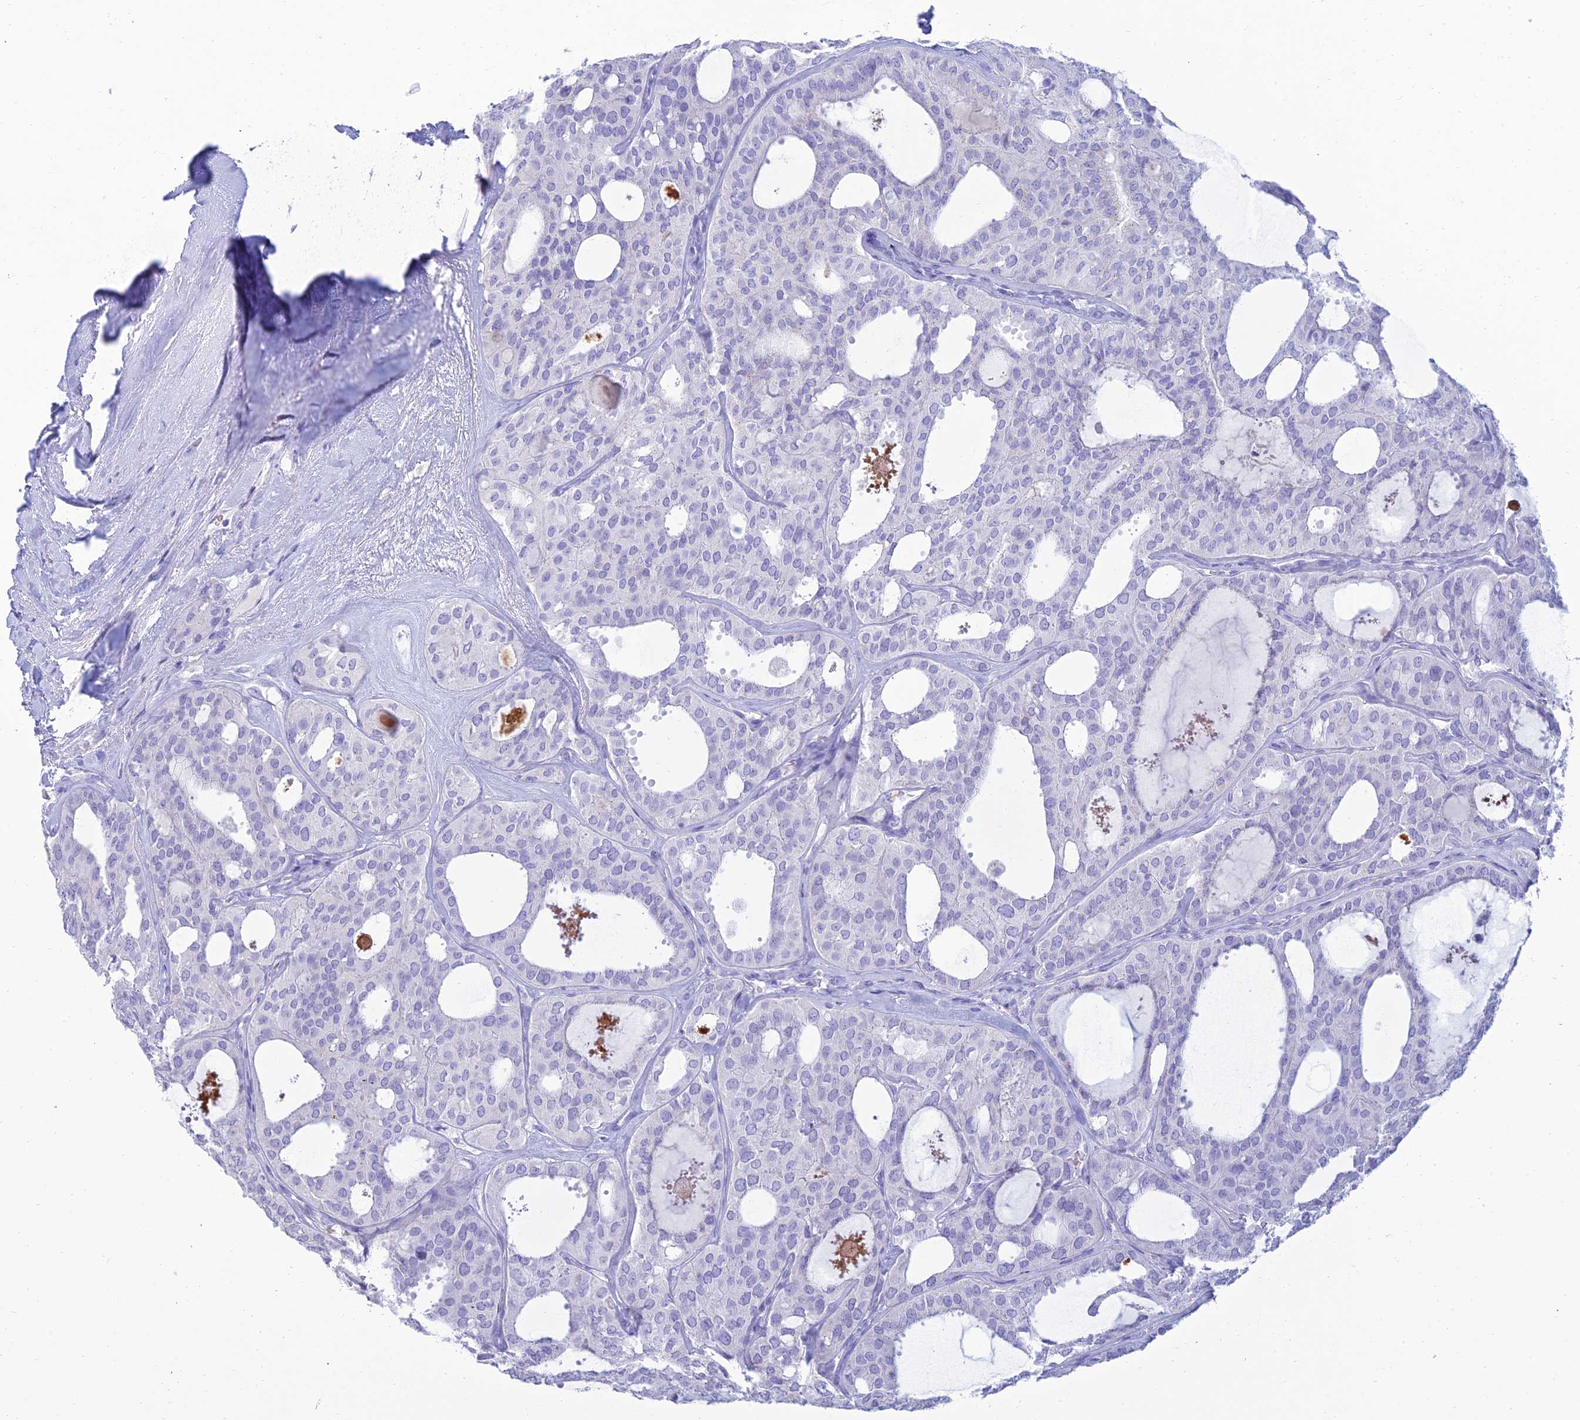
{"staining": {"intensity": "negative", "quantity": "none", "location": "none"}, "tissue": "thyroid cancer", "cell_type": "Tumor cells", "image_type": "cancer", "snomed": [{"axis": "morphology", "description": "Follicular adenoma carcinoma, NOS"}, {"axis": "topography", "description": "Thyroid gland"}], "caption": "There is no significant positivity in tumor cells of thyroid cancer (follicular adenoma carcinoma).", "gene": "MAL2", "patient": {"sex": "male", "age": 75}}